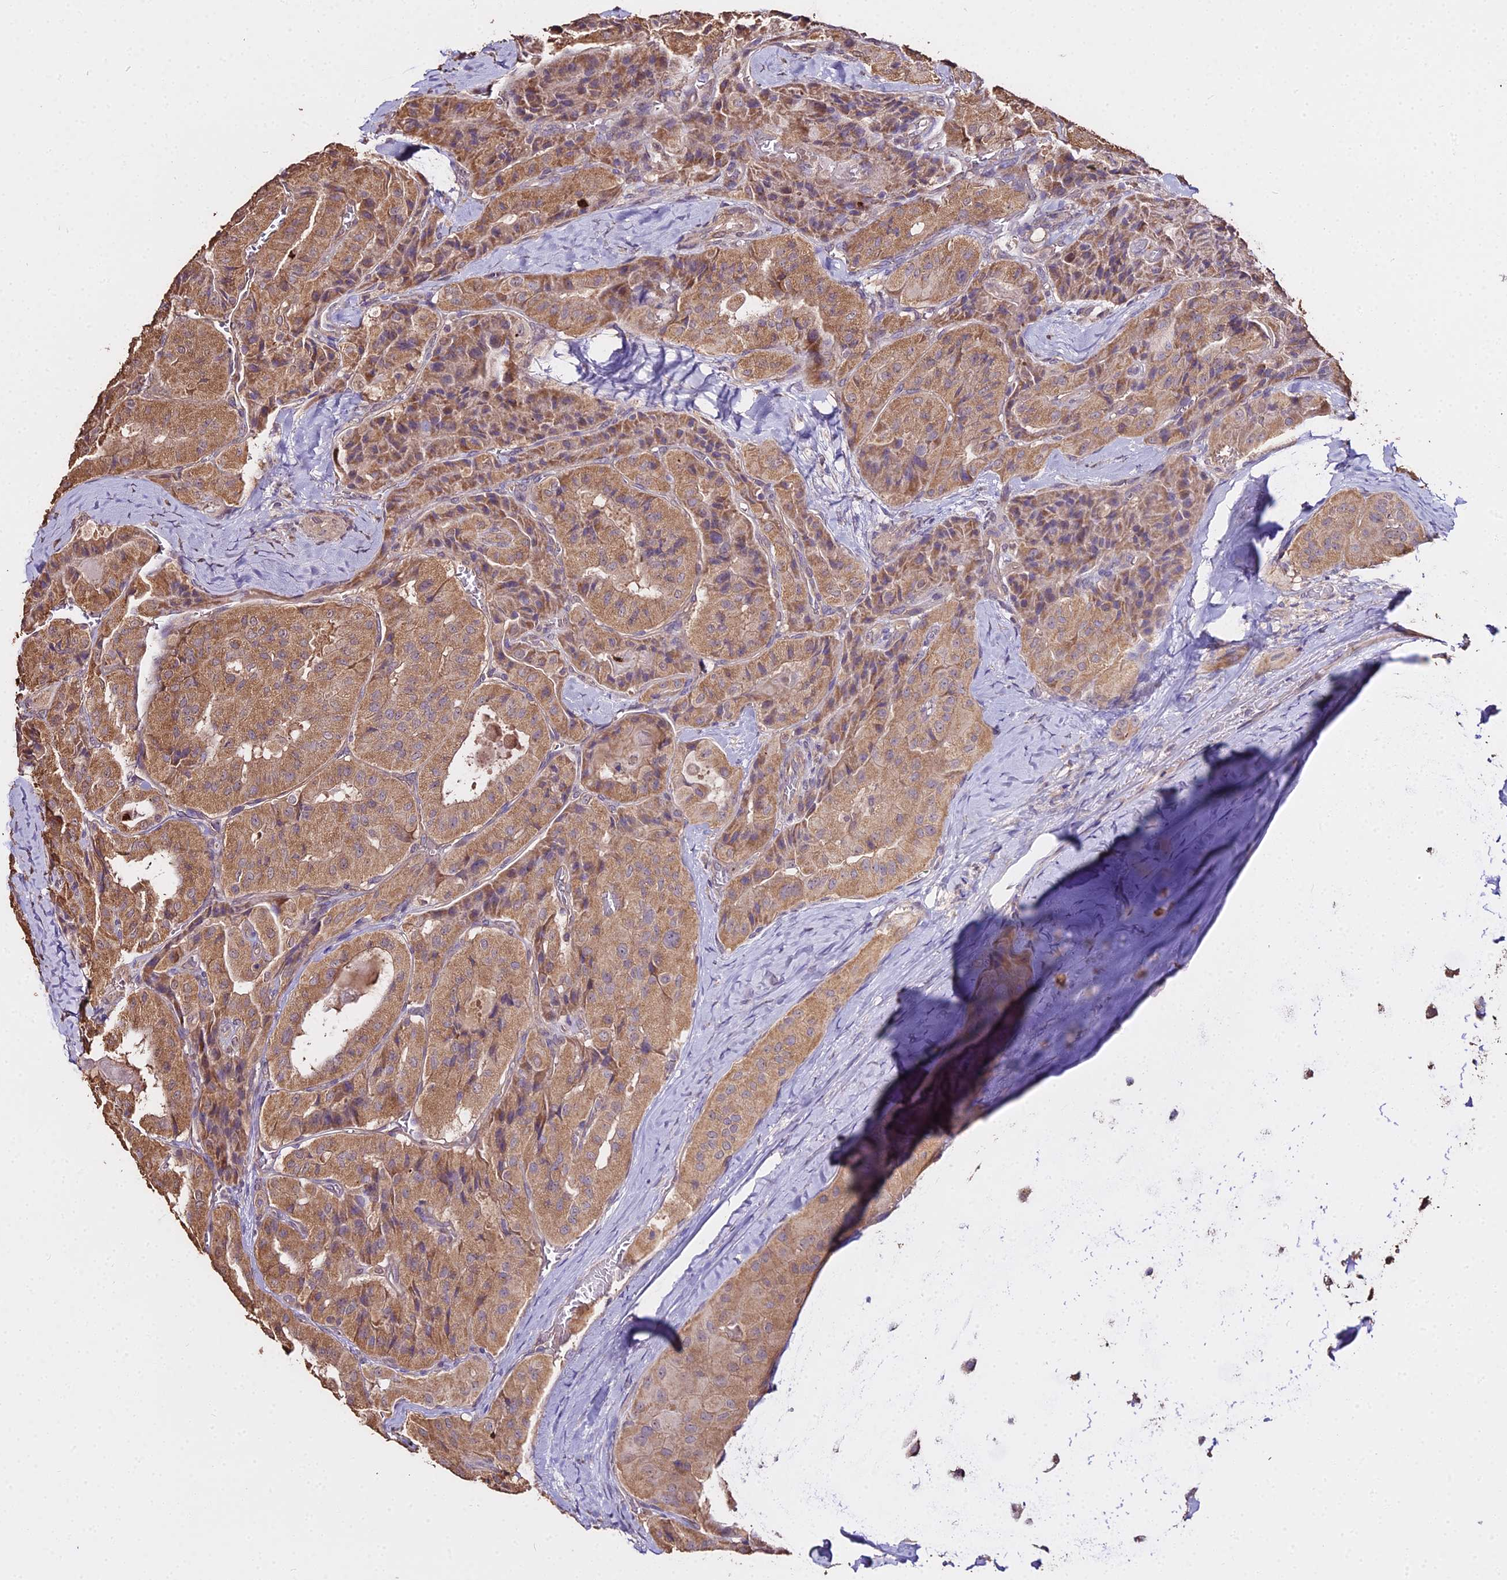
{"staining": {"intensity": "moderate", "quantity": ">75%", "location": "cytoplasmic/membranous"}, "tissue": "thyroid cancer", "cell_type": "Tumor cells", "image_type": "cancer", "snomed": [{"axis": "morphology", "description": "Normal tissue, NOS"}, {"axis": "morphology", "description": "Papillary adenocarcinoma, NOS"}, {"axis": "topography", "description": "Thyroid gland"}], "caption": "Protein staining by immunohistochemistry (IHC) displays moderate cytoplasmic/membranous expression in about >75% of tumor cells in thyroid cancer.", "gene": "METTL13", "patient": {"sex": "female", "age": 59}}